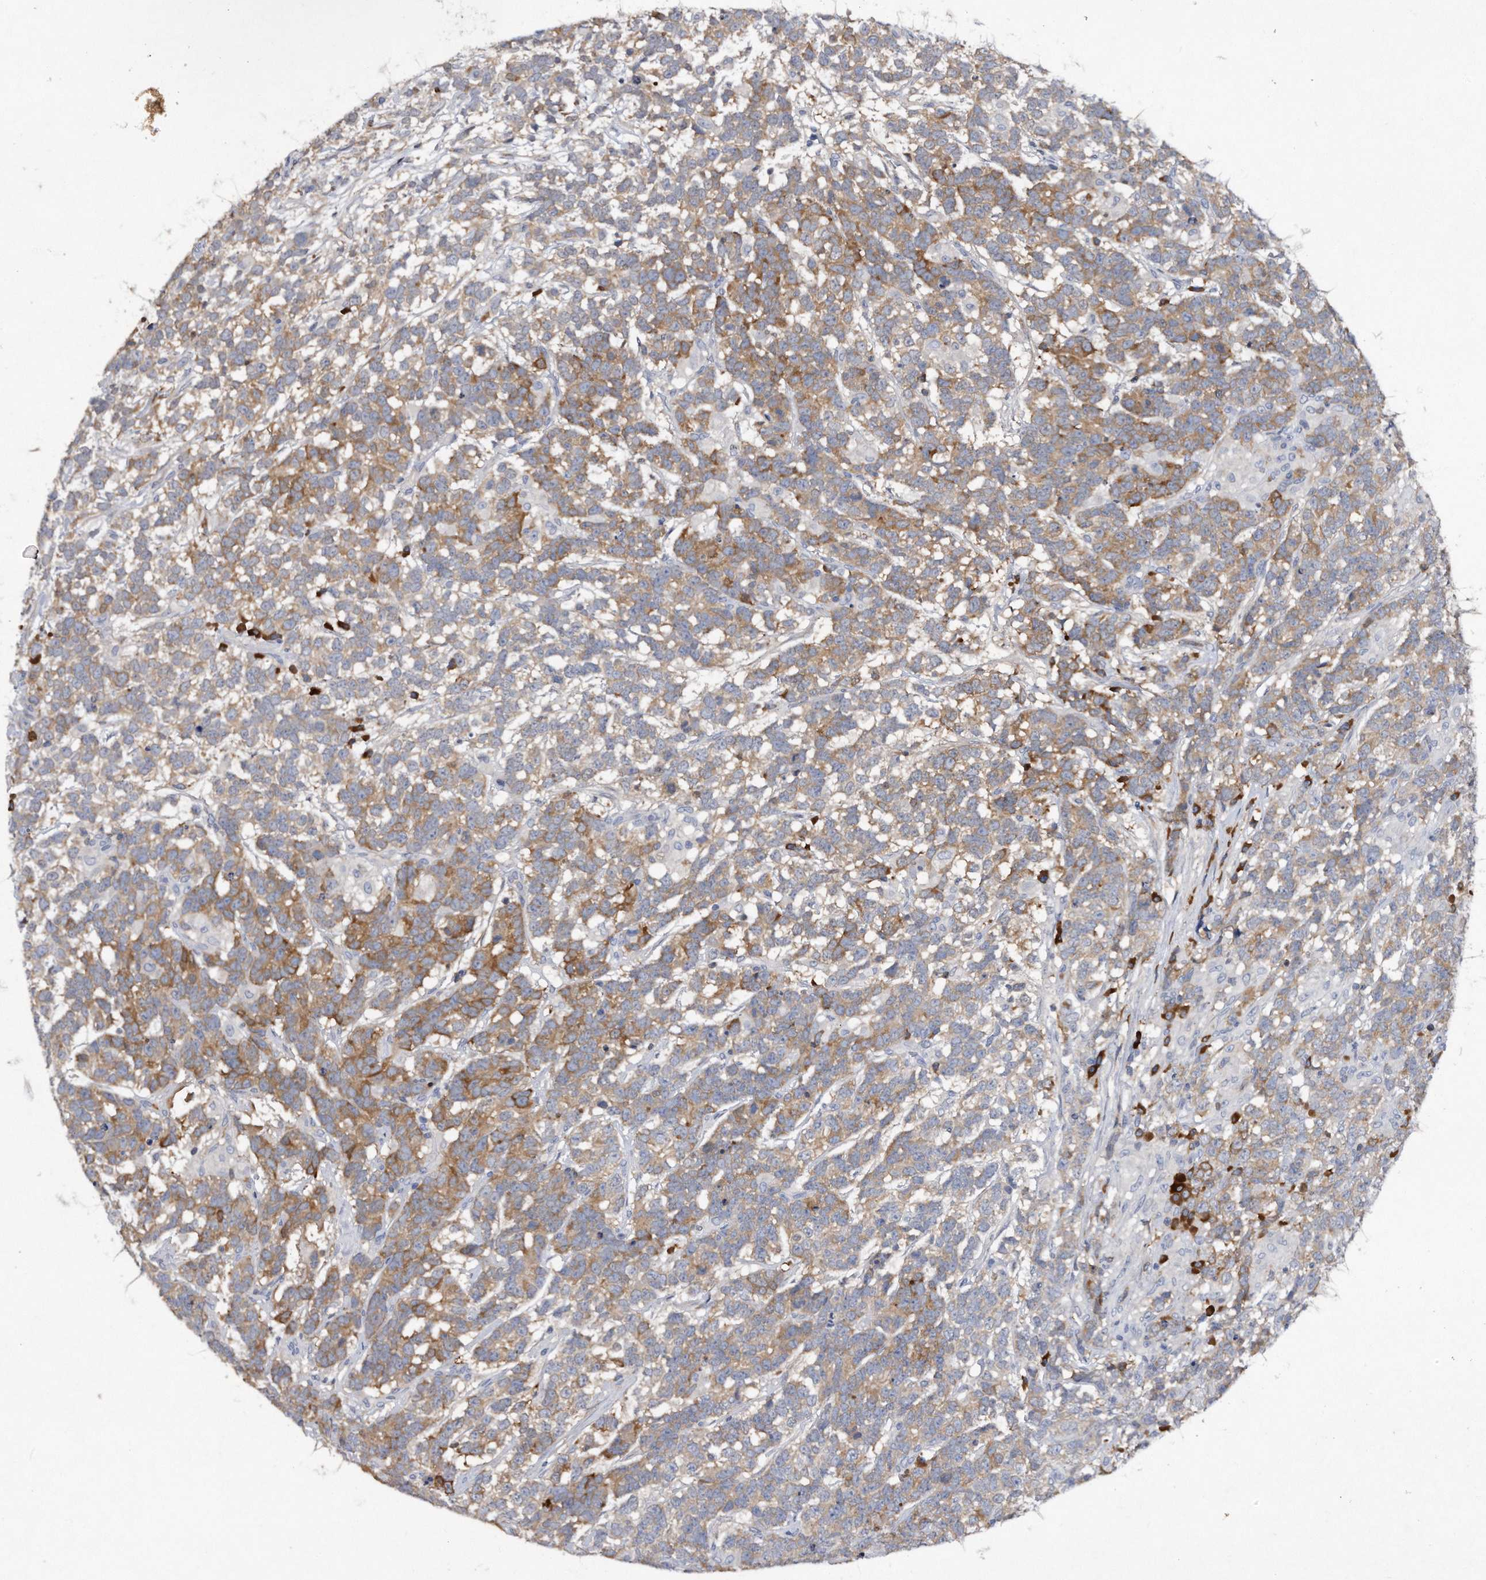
{"staining": {"intensity": "moderate", "quantity": ">75%", "location": "cytoplasmic/membranous"}, "tissue": "testis cancer", "cell_type": "Tumor cells", "image_type": "cancer", "snomed": [{"axis": "morphology", "description": "Carcinoma, Embryonal, NOS"}, {"axis": "topography", "description": "Testis"}], "caption": "Immunohistochemical staining of testis embryonal carcinoma exhibits medium levels of moderate cytoplasmic/membranous protein expression in approximately >75% of tumor cells.", "gene": "ASNS", "patient": {"sex": "male", "age": 26}}